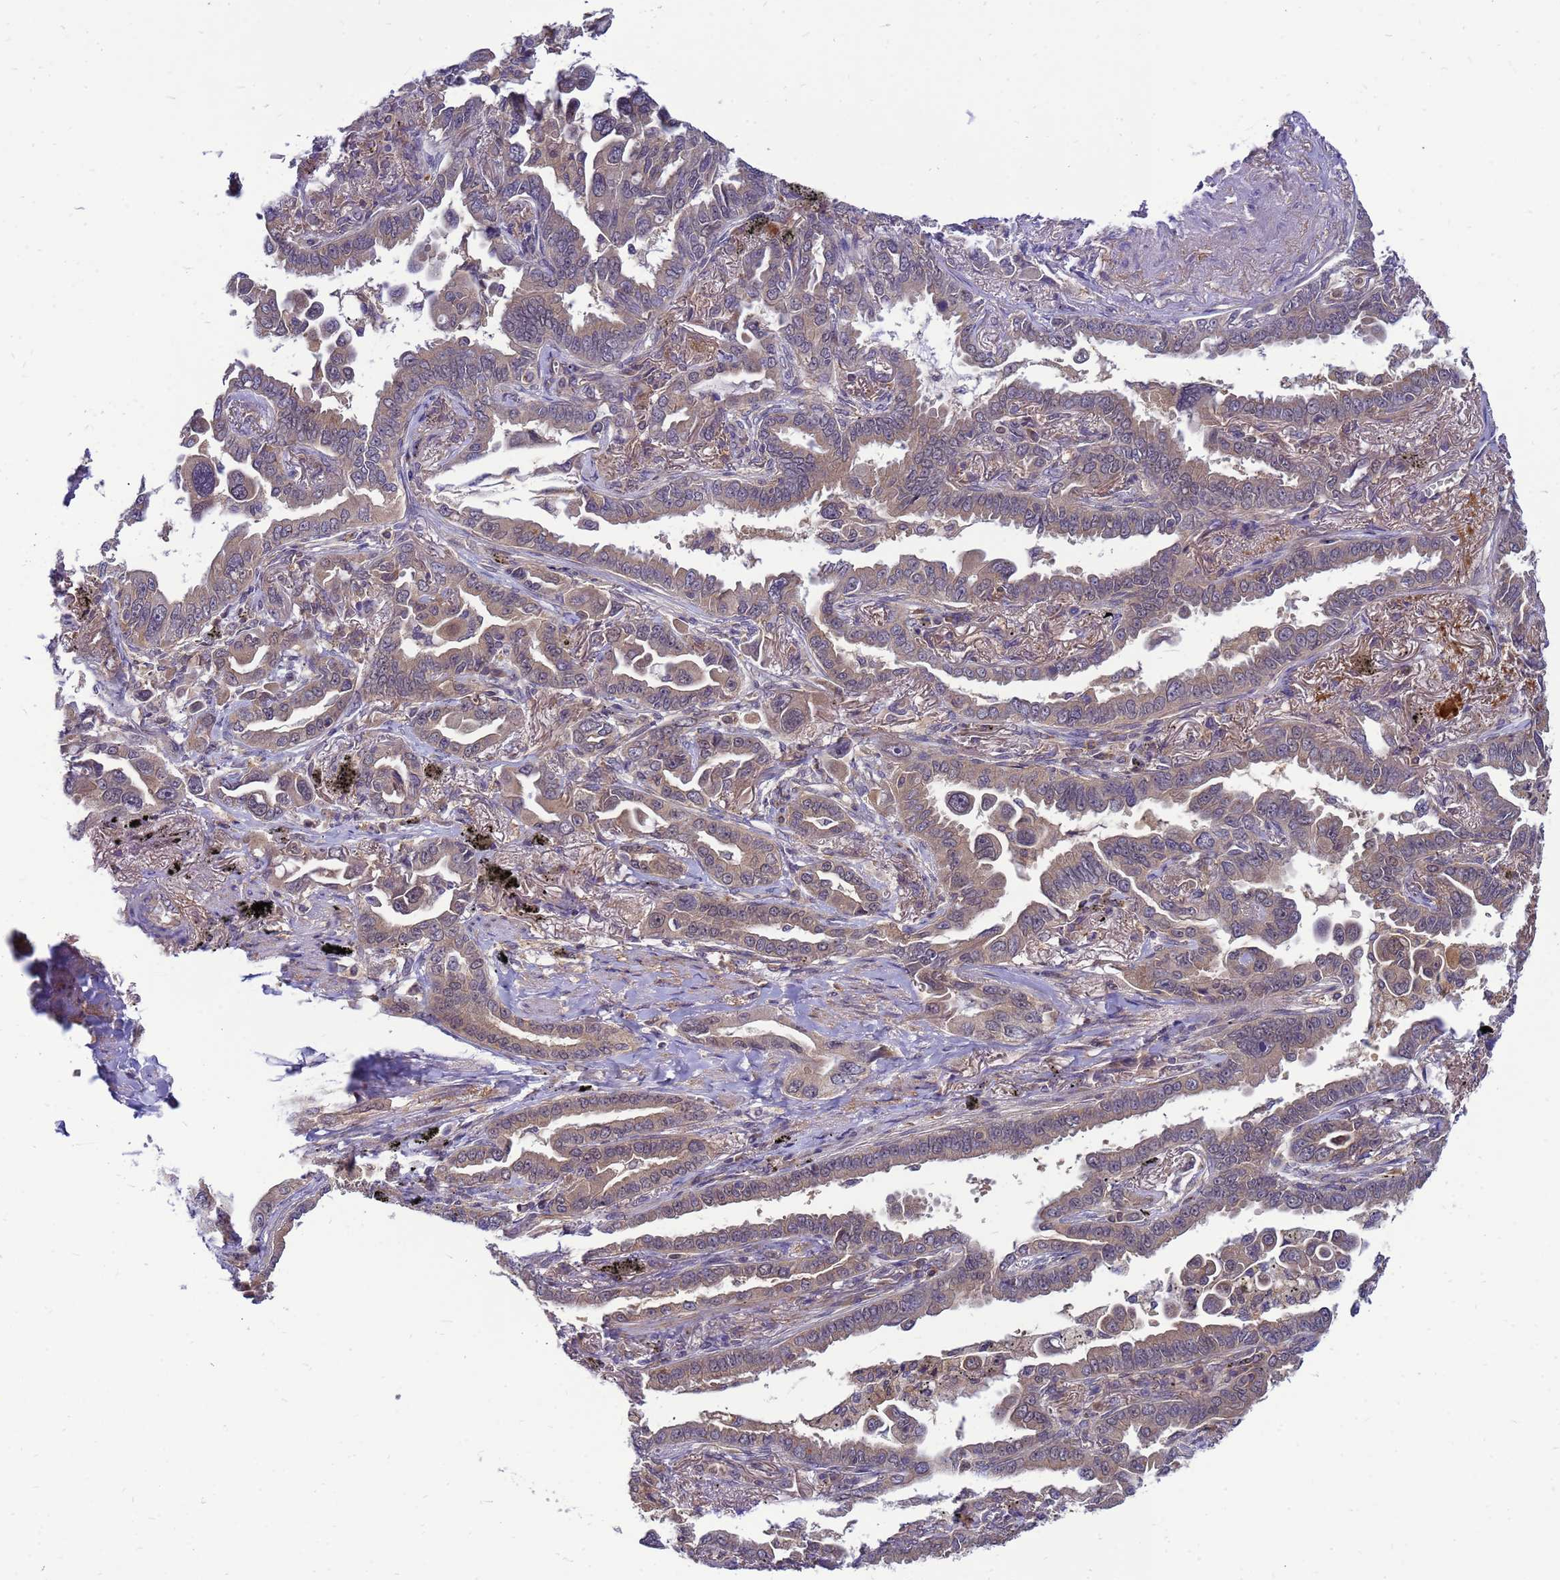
{"staining": {"intensity": "weak", "quantity": "25%-75%", "location": "cytoplasmic/membranous"}, "tissue": "lung cancer", "cell_type": "Tumor cells", "image_type": "cancer", "snomed": [{"axis": "morphology", "description": "Adenocarcinoma, NOS"}, {"axis": "topography", "description": "Lung"}], "caption": "IHC of lung cancer demonstrates low levels of weak cytoplasmic/membranous positivity in approximately 25%-75% of tumor cells.", "gene": "ENOPH1", "patient": {"sex": "male", "age": 67}}